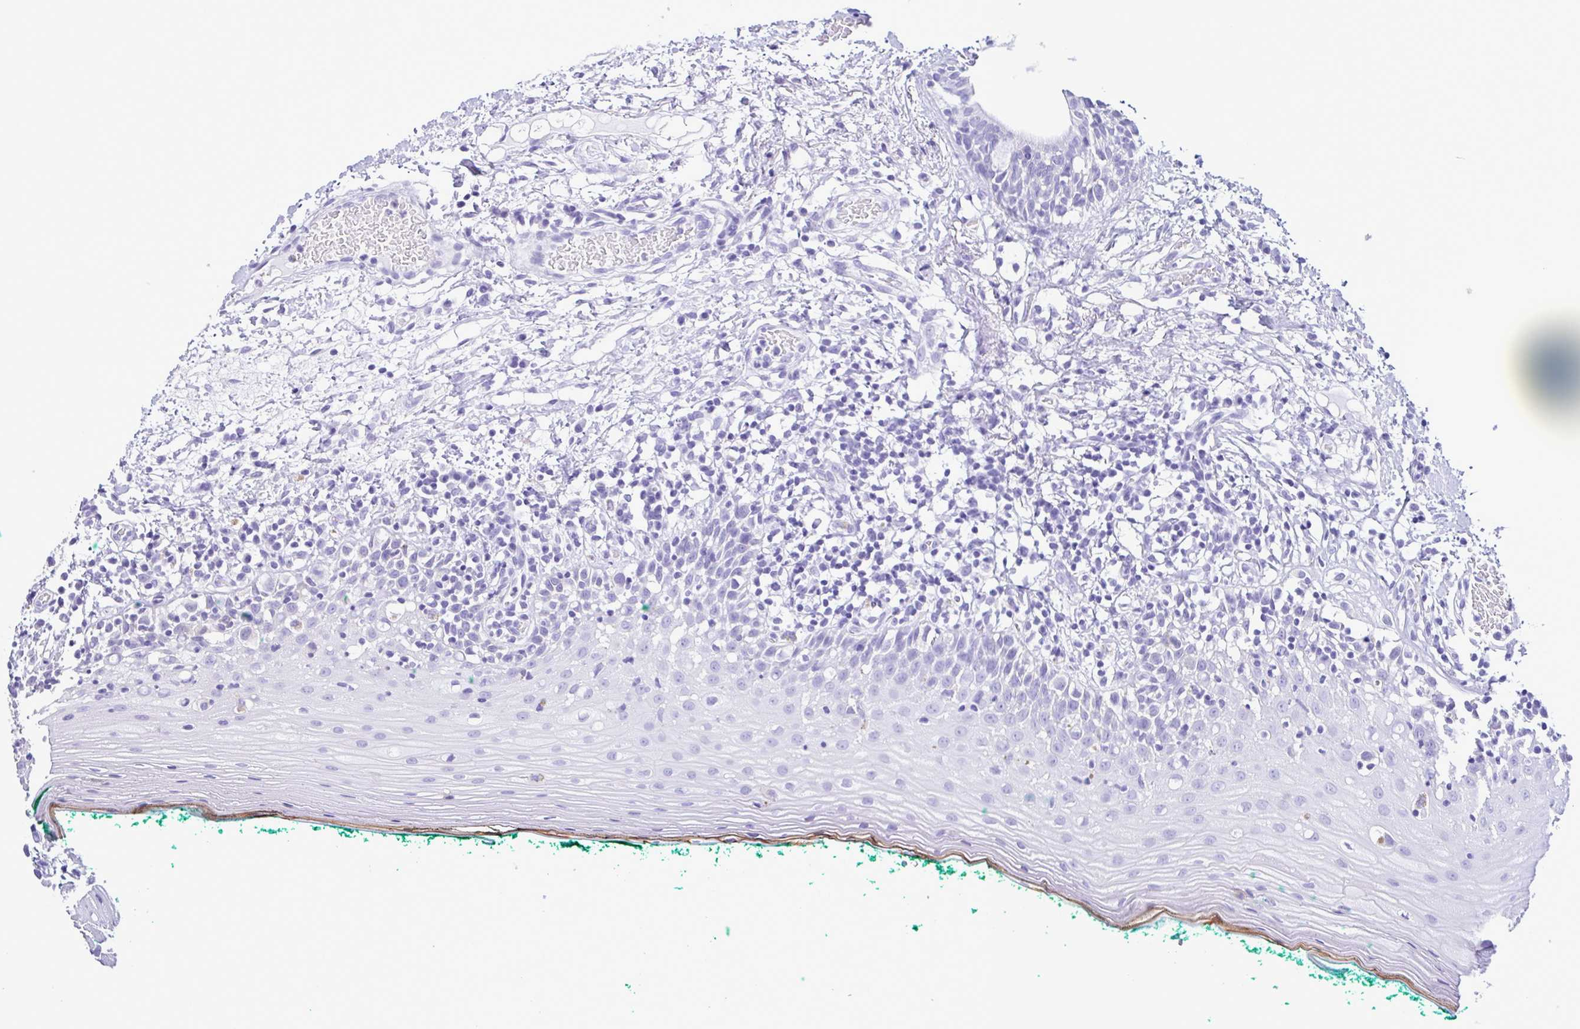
{"staining": {"intensity": "negative", "quantity": "none", "location": "none"}, "tissue": "oral mucosa", "cell_type": "Squamous epithelial cells", "image_type": "normal", "snomed": [{"axis": "morphology", "description": "Normal tissue, NOS"}, {"axis": "topography", "description": "Oral tissue"}], "caption": "Squamous epithelial cells show no significant expression in normal oral mucosa.", "gene": "CBY2", "patient": {"sex": "female", "age": 83}}